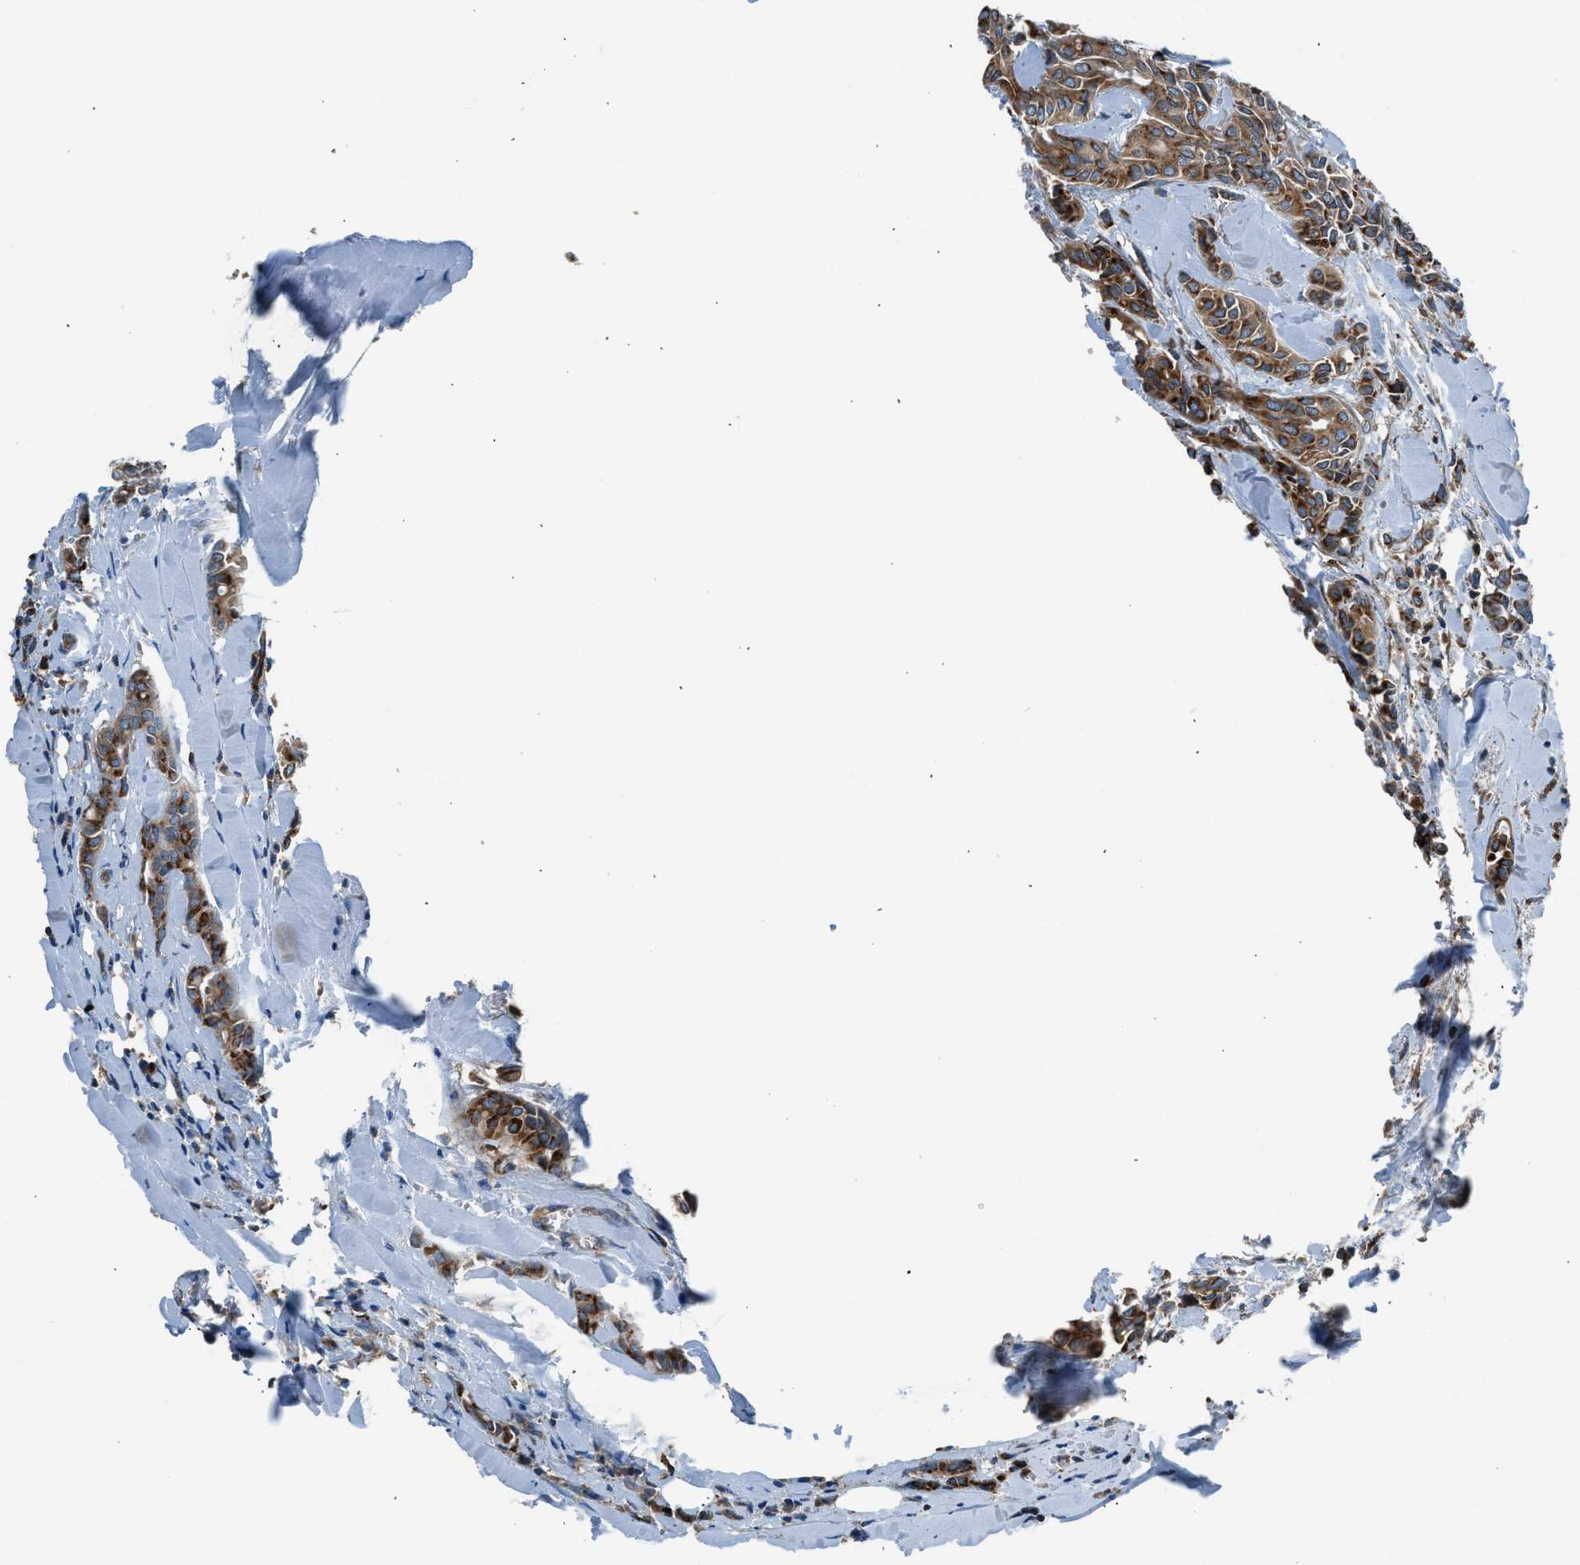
{"staining": {"intensity": "moderate", "quantity": ">75%", "location": "cytoplasmic/membranous"}, "tissue": "head and neck cancer", "cell_type": "Tumor cells", "image_type": "cancer", "snomed": [{"axis": "morphology", "description": "Adenocarcinoma, NOS"}, {"axis": "topography", "description": "Salivary gland"}, {"axis": "topography", "description": "Head-Neck"}], "caption": "Head and neck adenocarcinoma tissue shows moderate cytoplasmic/membranous expression in approximately >75% of tumor cells", "gene": "LMBR1", "patient": {"sex": "female", "age": 59}}